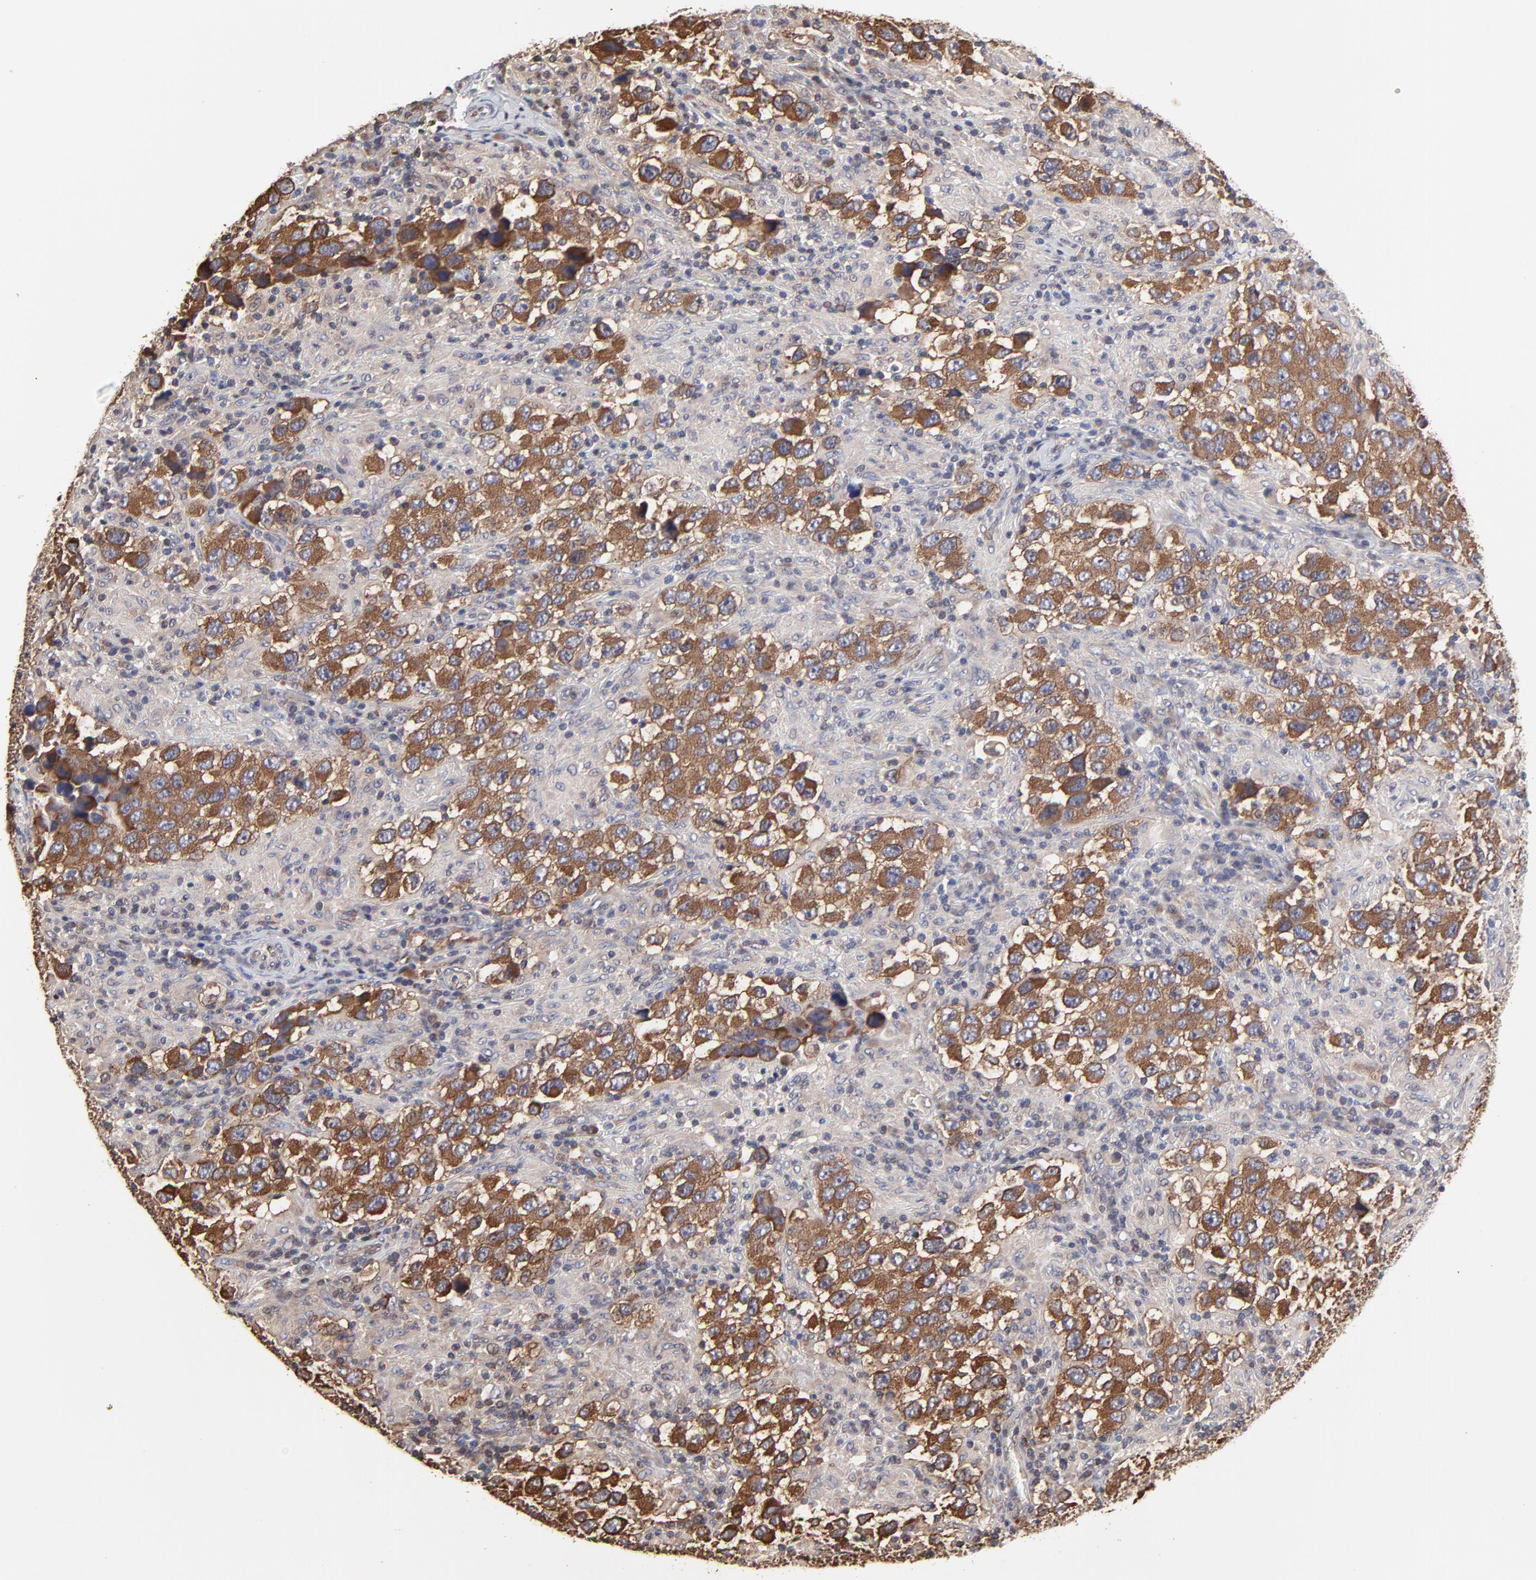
{"staining": {"intensity": "moderate", "quantity": ">75%", "location": "cytoplasmic/membranous"}, "tissue": "testis cancer", "cell_type": "Tumor cells", "image_type": "cancer", "snomed": [{"axis": "morphology", "description": "Carcinoma, Embryonal, NOS"}, {"axis": "topography", "description": "Testis"}], "caption": "Protein analysis of testis cancer tissue shows moderate cytoplasmic/membranous positivity in about >75% of tumor cells.", "gene": "CCT2", "patient": {"sex": "male", "age": 21}}